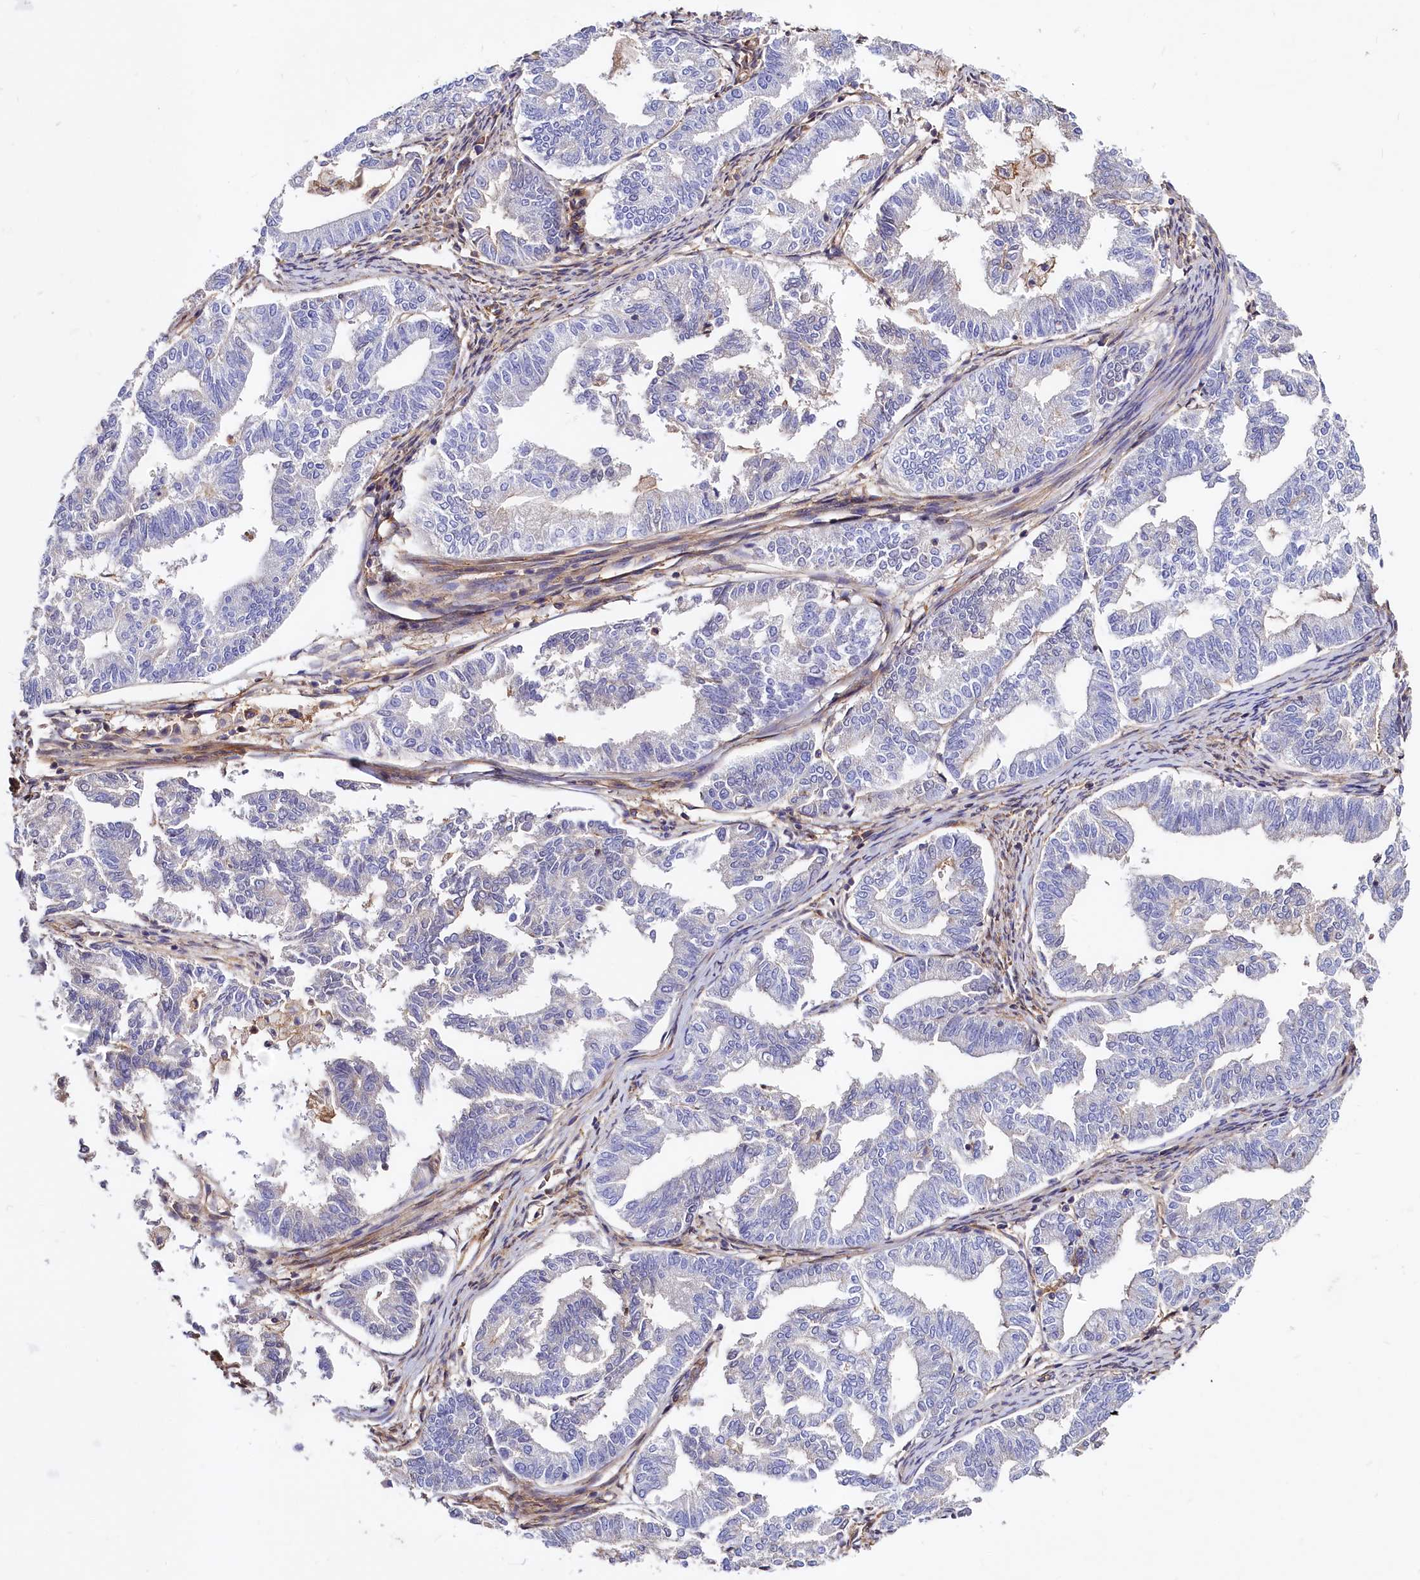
{"staining": {"intensity": "negative", "quantity": "none", "location": "none"}, "tissue": "endometrial cancer", "cell_type": "Tumor cells", "image_type": "cancer", "snomed": [{"axis": "morphology", "description": "Adenocarcinoma, NOS"}, {"axis": "topography", "description": "Endometrium"}], "caption": "Tumor cells show no significant staining in endometrial cancer.", "gene": "ANO6", "patient": {"sex": "female", "age": 79}}